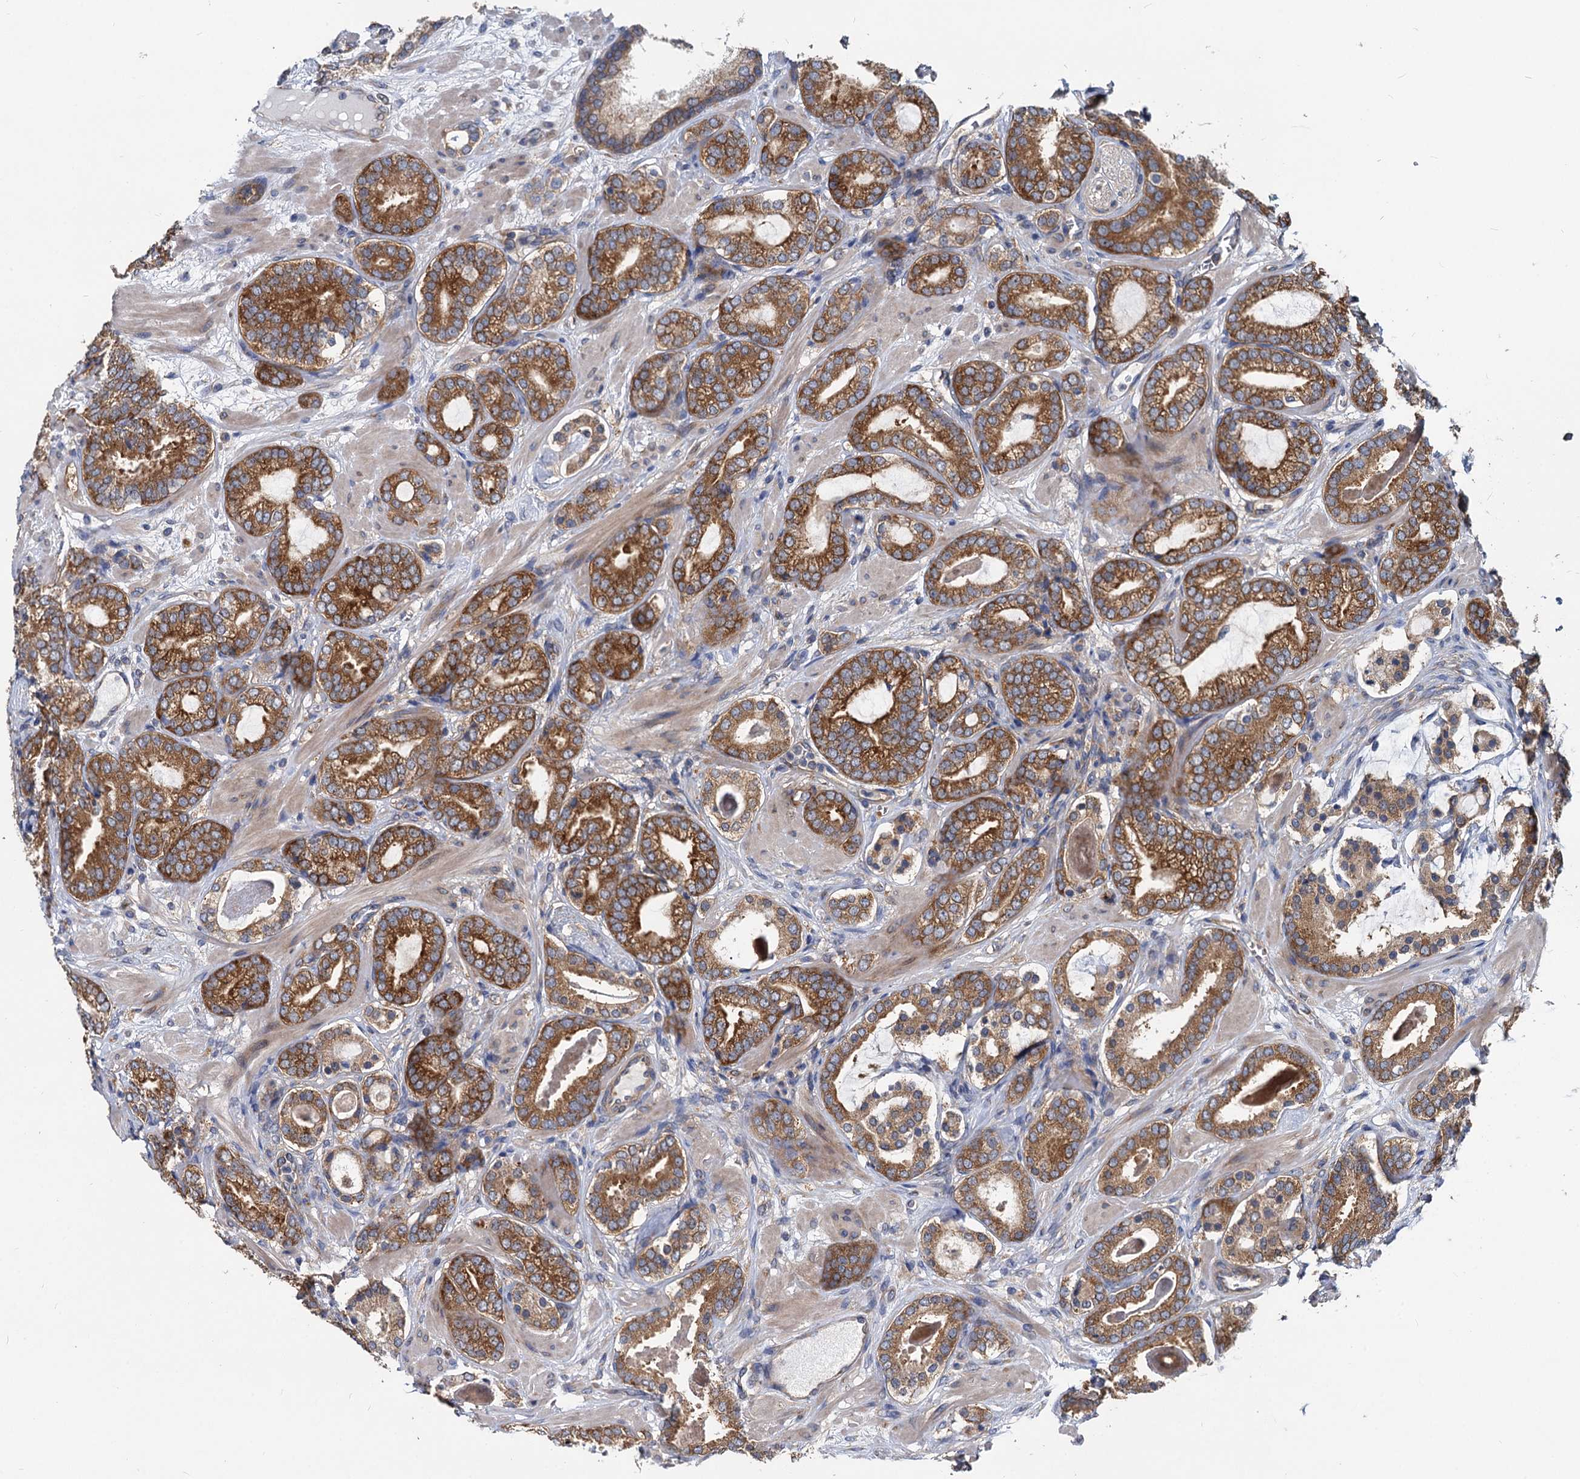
{"staining": {"intensity": "strong", "quantity": ">75%", "location": "cytoplasmic/membranous"}, "tissue": "prostate cancer", "cell_type": "Tumor cells", "image_type": "cancer", "snomed": [{"axis": "morphology", "description": "Adenocarcinoma, High grade"}, {"axis": "topography", "description": "Prostate"}], "caption": "Protein expression analysis of prostate cancer exhibits strong cytoplasmic/membranous positivity in approximately >75% of tumor cells.", "gene": "EIF2B2", "patient": {"sex": "male", "age": 60}}